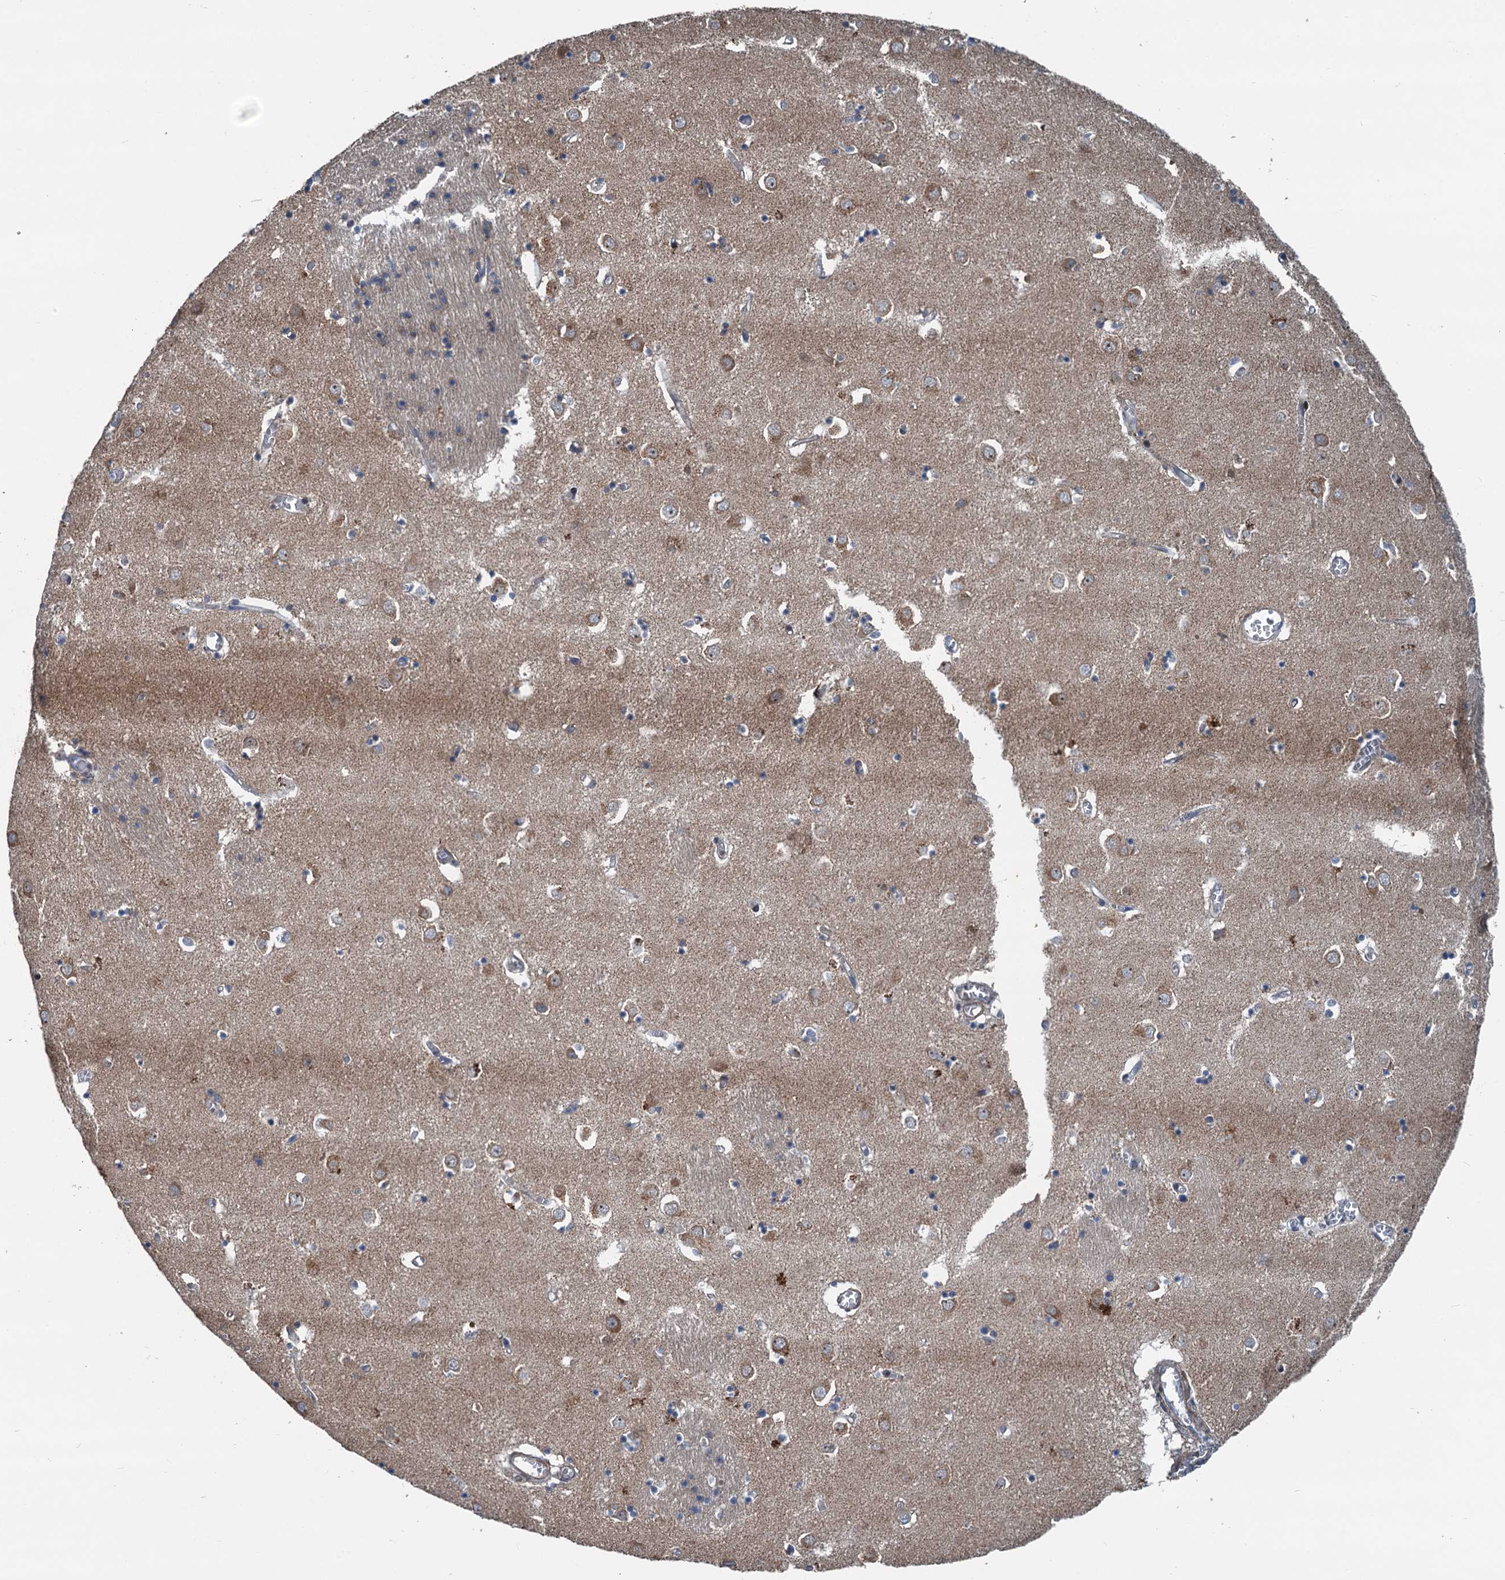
{"staining": {"intensity": "moderate", "quantity": "<25%", "location": "cytoplasmic/membranous"}, "tissue": "caudate", "cell_type": "Glial cells", "image_type": "normal", "snomed": [{"axis": "morphology", "description": "Normal tissue, NOS"}, {"axis": "topography", "description": "Lateral ventricle wall"}], "caption": "Unremarkable caudate displays moderate cytoplasmic/membranous positivity in about <25% of glial cells, visualized by immunohistochemistry. The staining was performed using DAB to visualize the protein expression in brown, while the nuclei were stained in blue with hematoxylin (Magnification: 20x).", "gene": "DYNC2I2", "patient": {"sex": "male", "age": 70}}